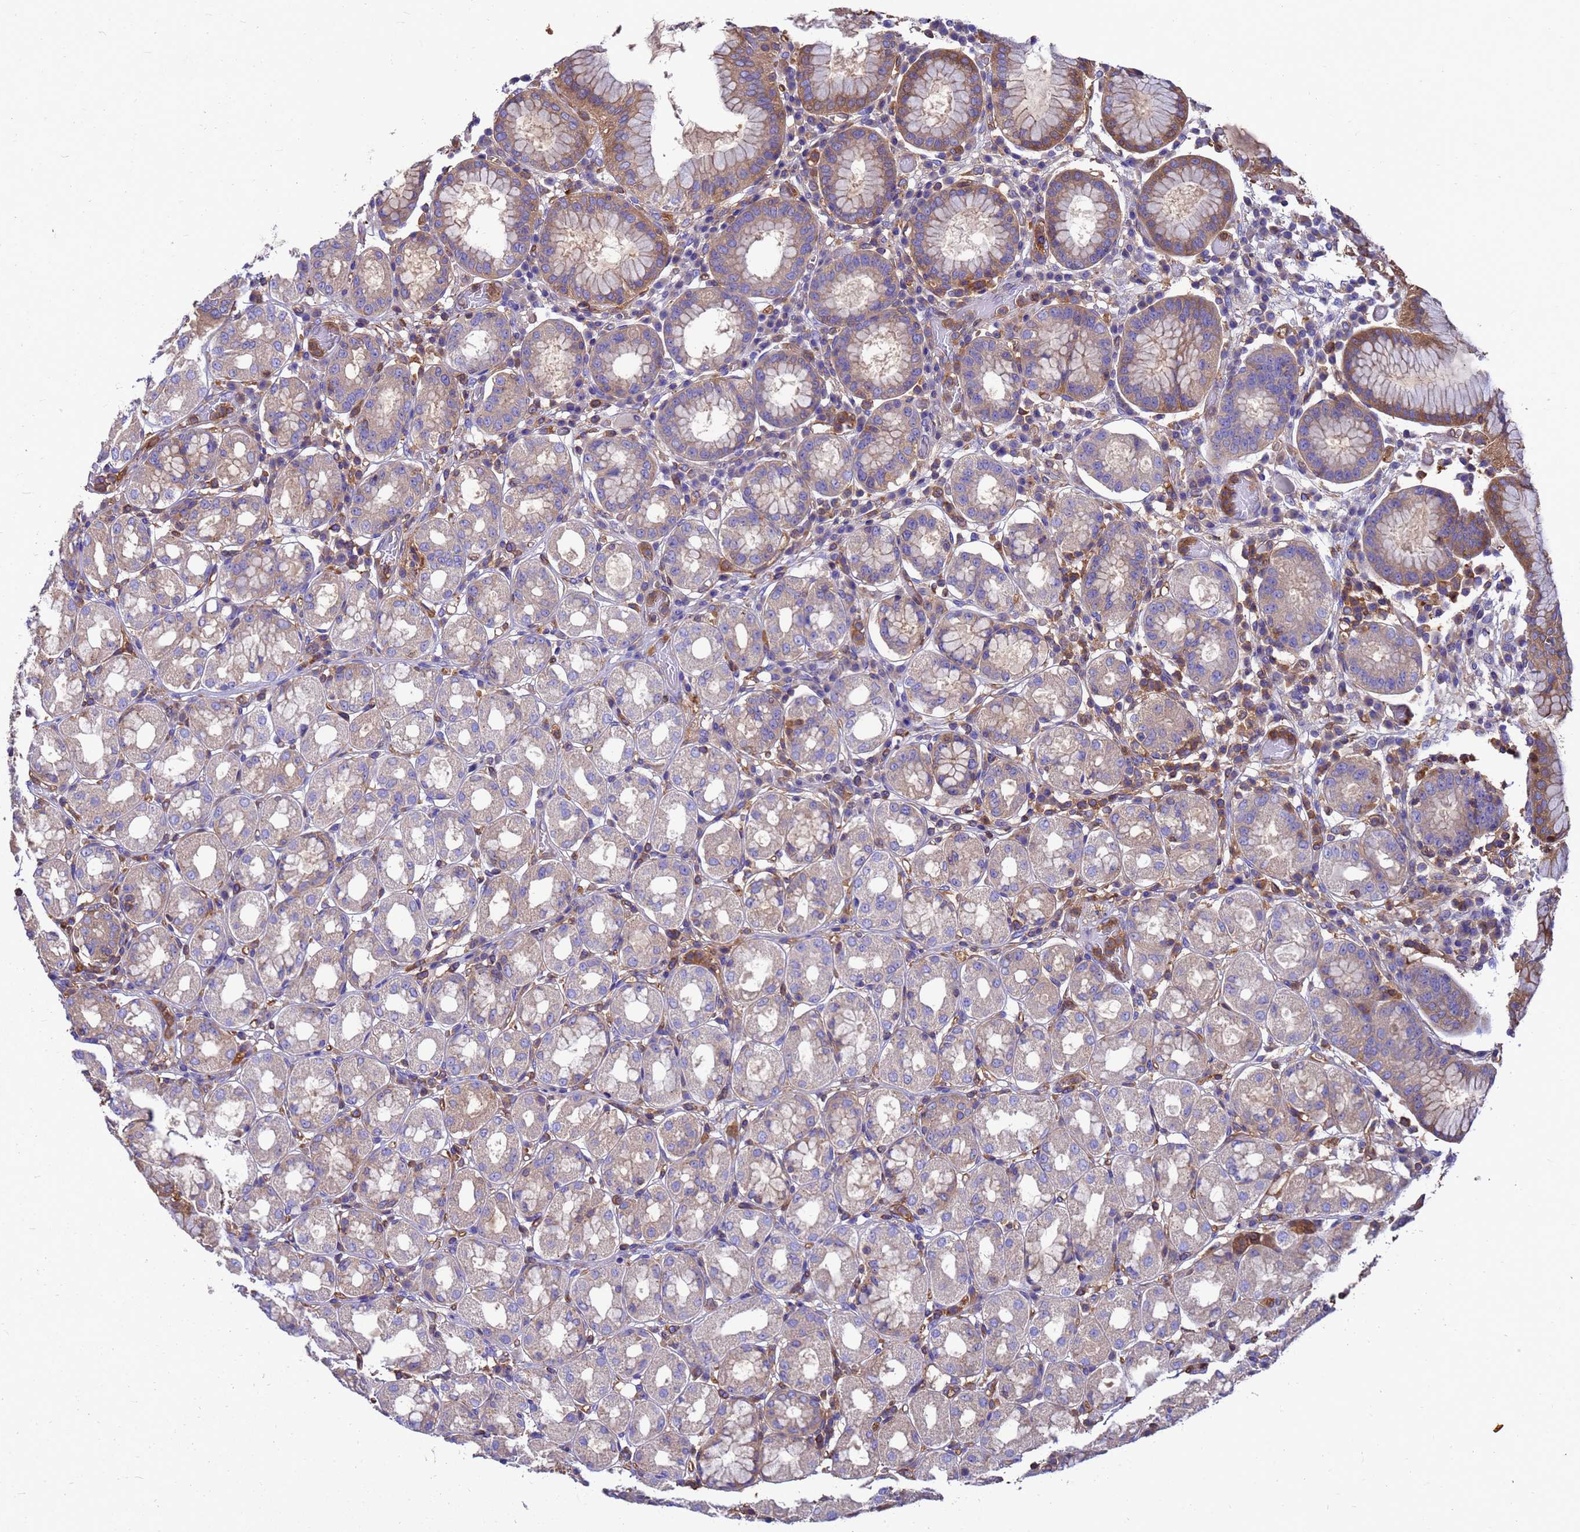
{"staining": {"intensity": "moderate", "quantity": "25%-75%", "location": "cytoplasmic/membranous"}, "tissue": "stomach", "cell_type": "Glandular cells", "image_type": "normal", "snomed": [{"axis": "morphology", "description": "Normal tissue, NOS"}, {"axis": "topography", "description": "Stomach"}, {"axis": "topography", "description": "Stomach, lower"}], "caption": "Immunohistochemical staining of unremarkable human stomach reveals medium levels of moderate cytoplasmic/membranous expression in approximately 25%-75% of glandular cells. Nuclei are stained in blue.", "gene": "ZNF235", "patient": {"sex": "female", "age": 56}}